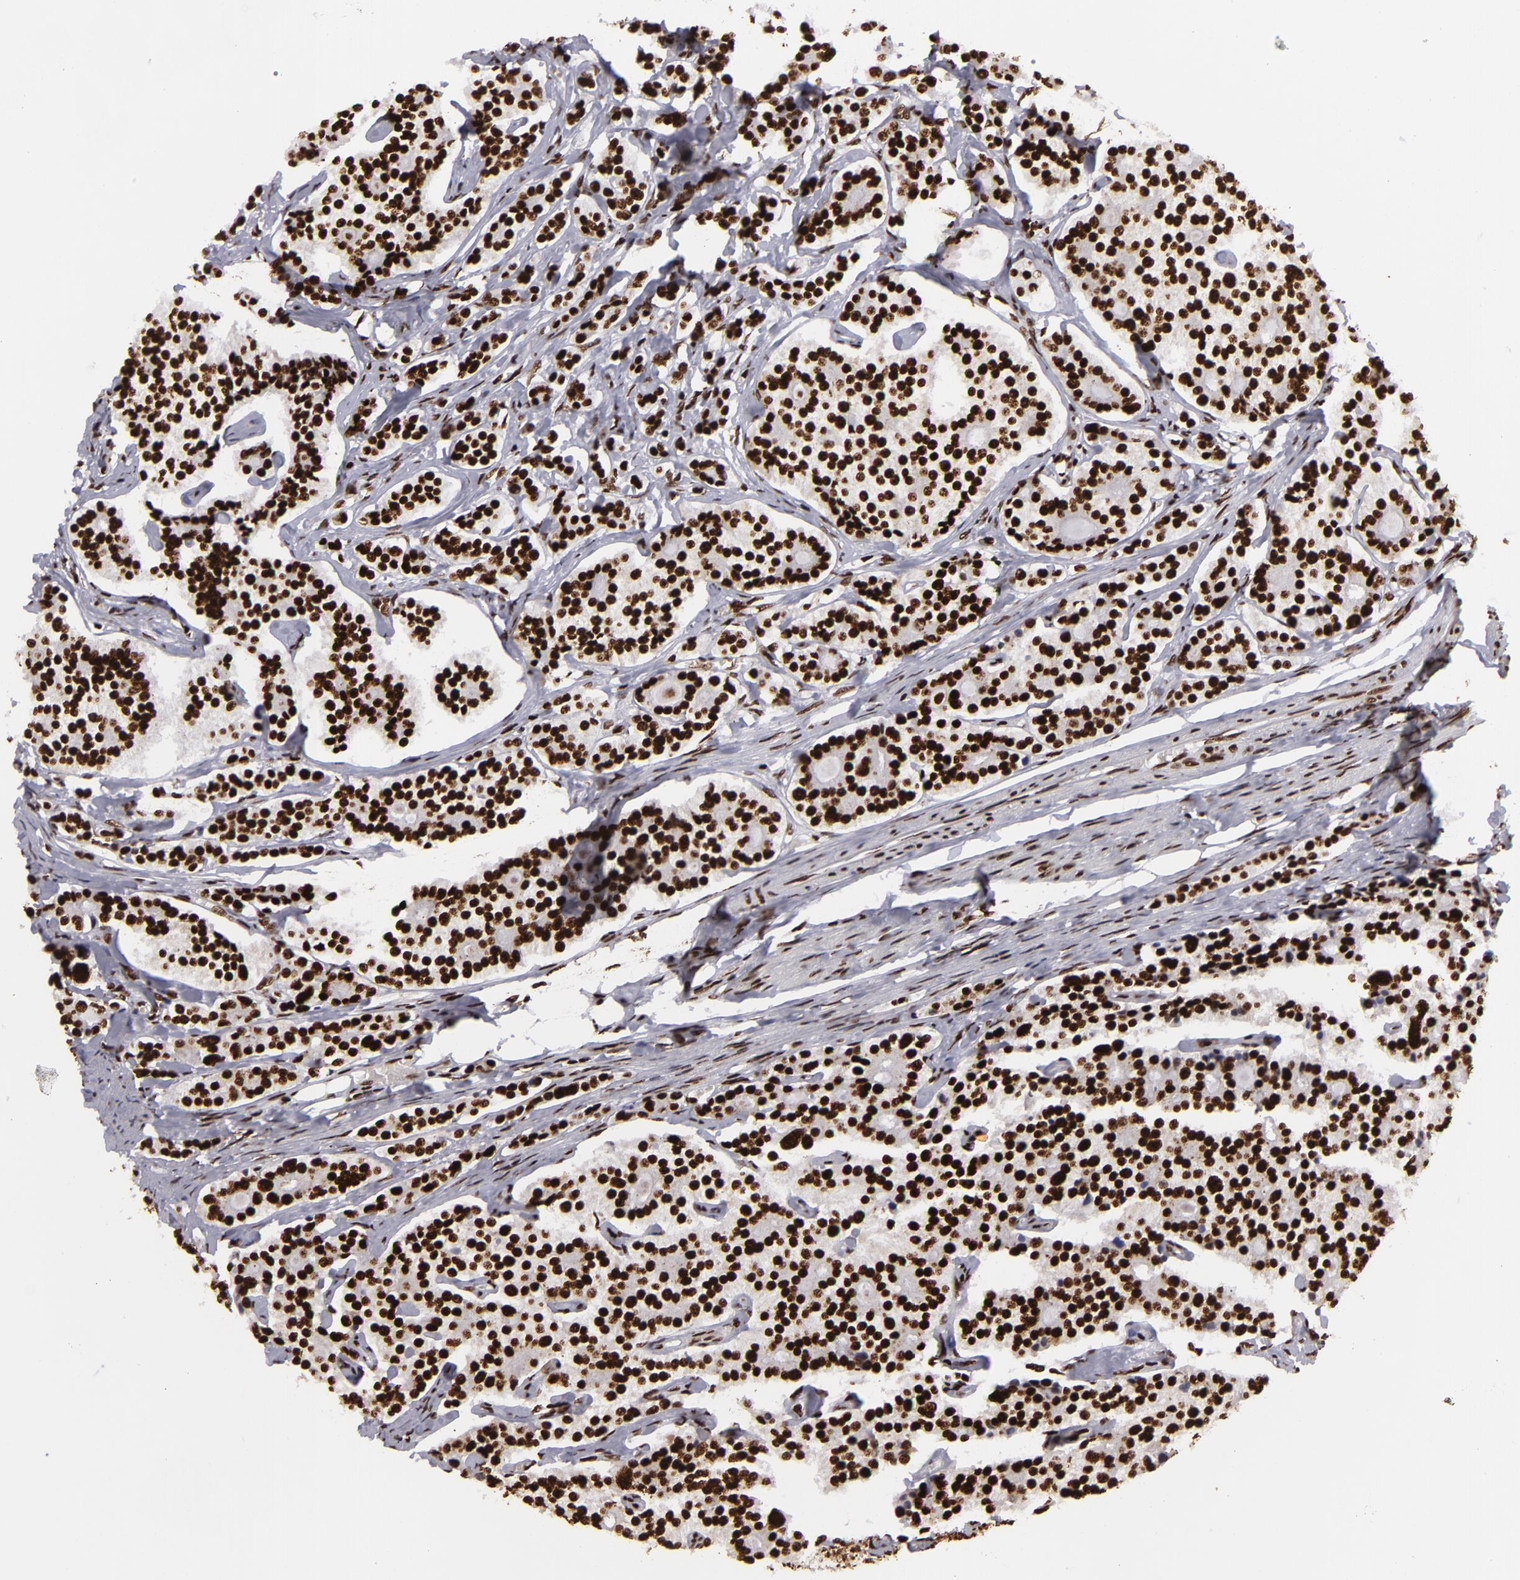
{"staining": {"intensity": "strong", "quantity": ">75%", "location": "nuclear"}, "tissue": "carcinoid", "cell_type": "Tumor cells", "image_type": "cancer", "snomed": [{"axis": "morphology", "description": "Carcinoid, malignant, NOS"}, {"axis": "topography", "description": "Small intestine"}], "caption": "This is a micrograph of IHC staining of malignant carcinoid, which shows strong staining in the nuclear of tumor cells.", "gene": "SAFB", "patient": {"sex": "male", "age": 63}}